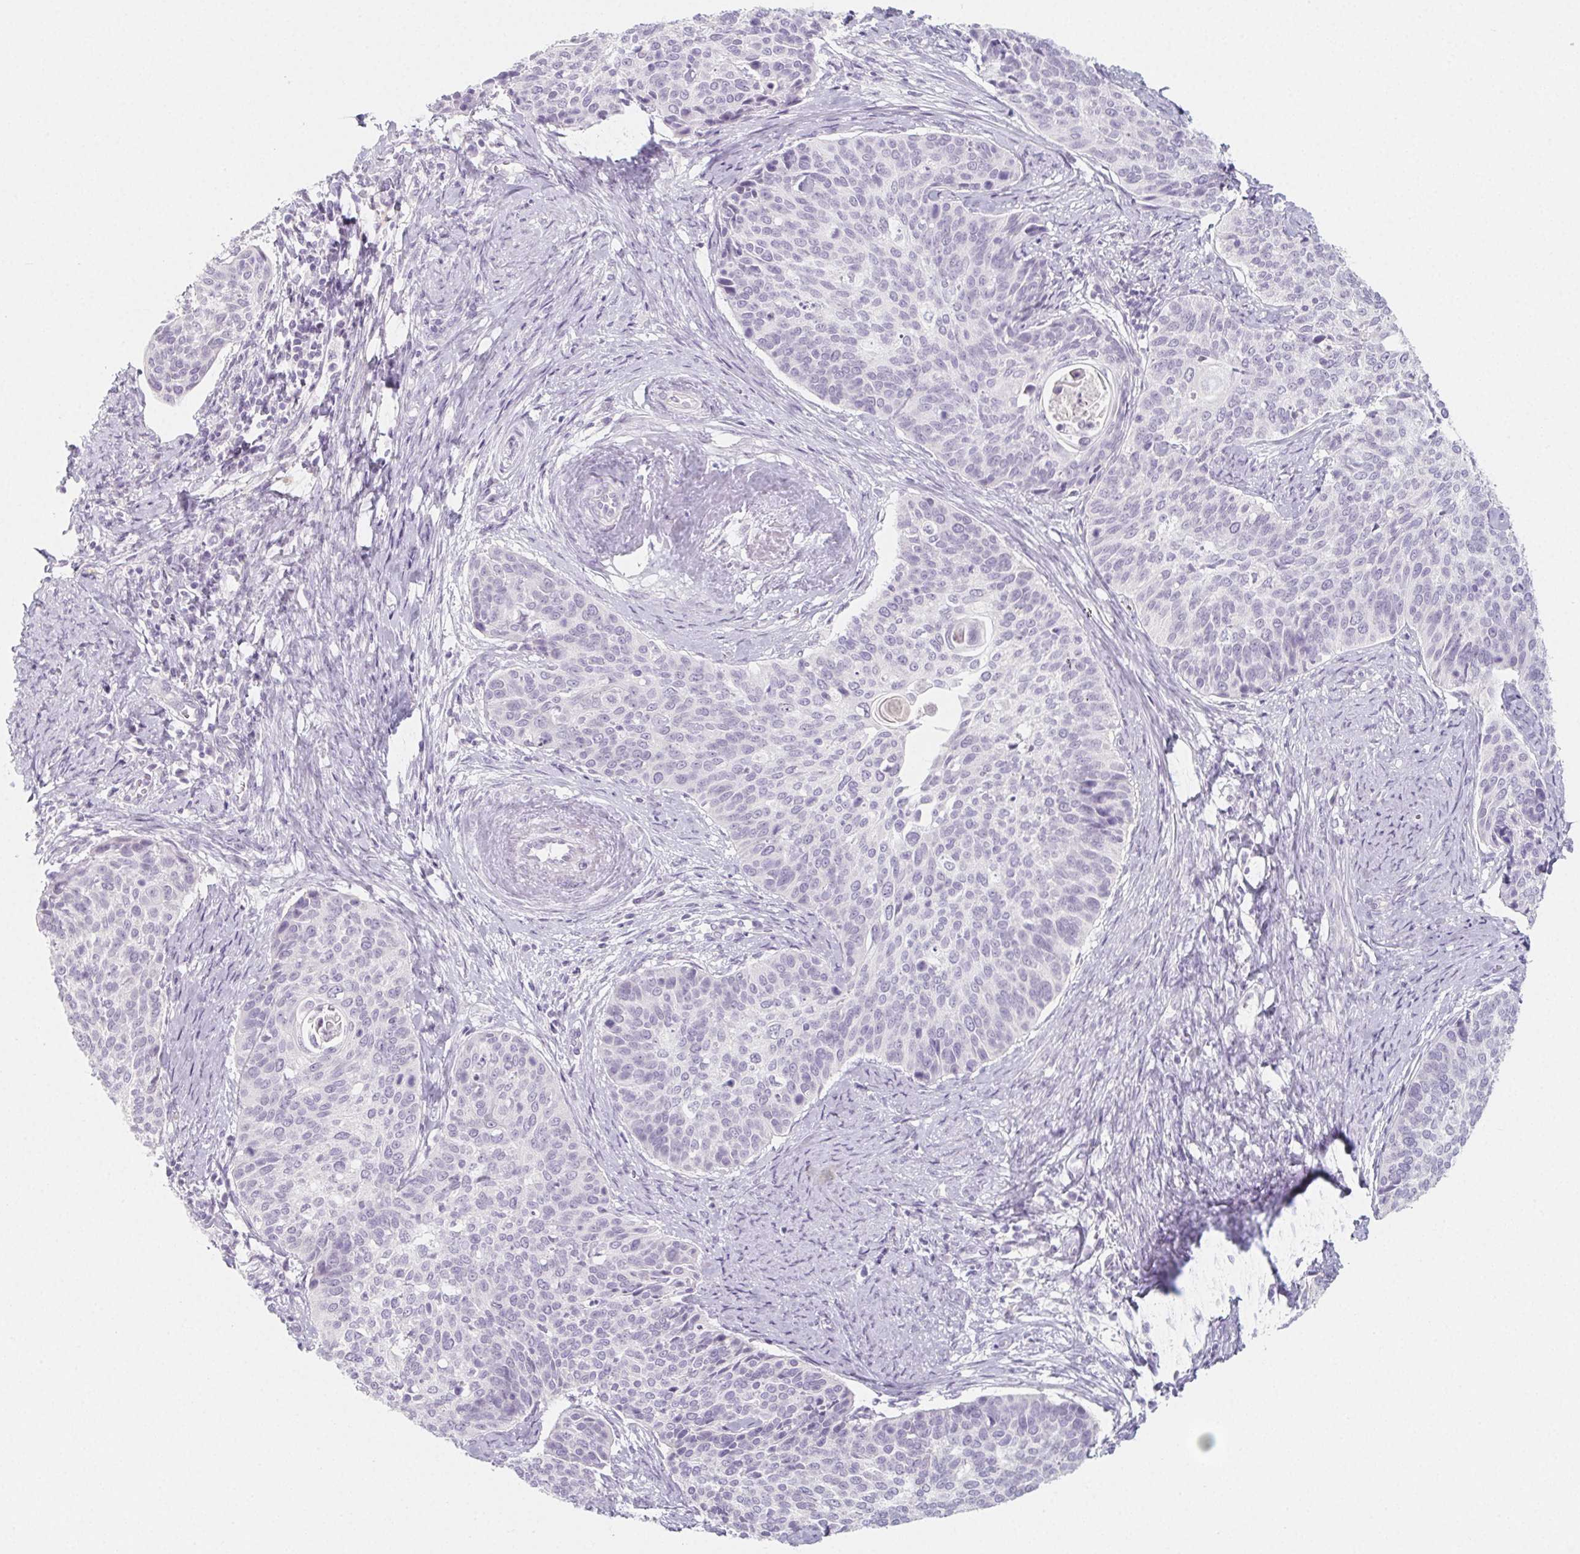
{"staining": {"intensity": "negative", "quantity": "none", "location": "none"}, "tissue": "cervical cancer", "cell_type": "Tumor cells", "image_type": "cancer", "snomed": [{"axis": "morphology", "description": "Squamous cell carcinoma, NOS"}, {"axis": "topography", "description": "Cervix"}], "caption": "IHC of human cervical cancer (squamous cell carcinoma) exhibits no positivity in tumor cells. (Brightfield microscopy of DAB (3,3'-diaminobenzidine) immunohistochemistry at high magnification).", "gene": "GLIPR1L1", "patient": {"sex": "female", "age": 69}}